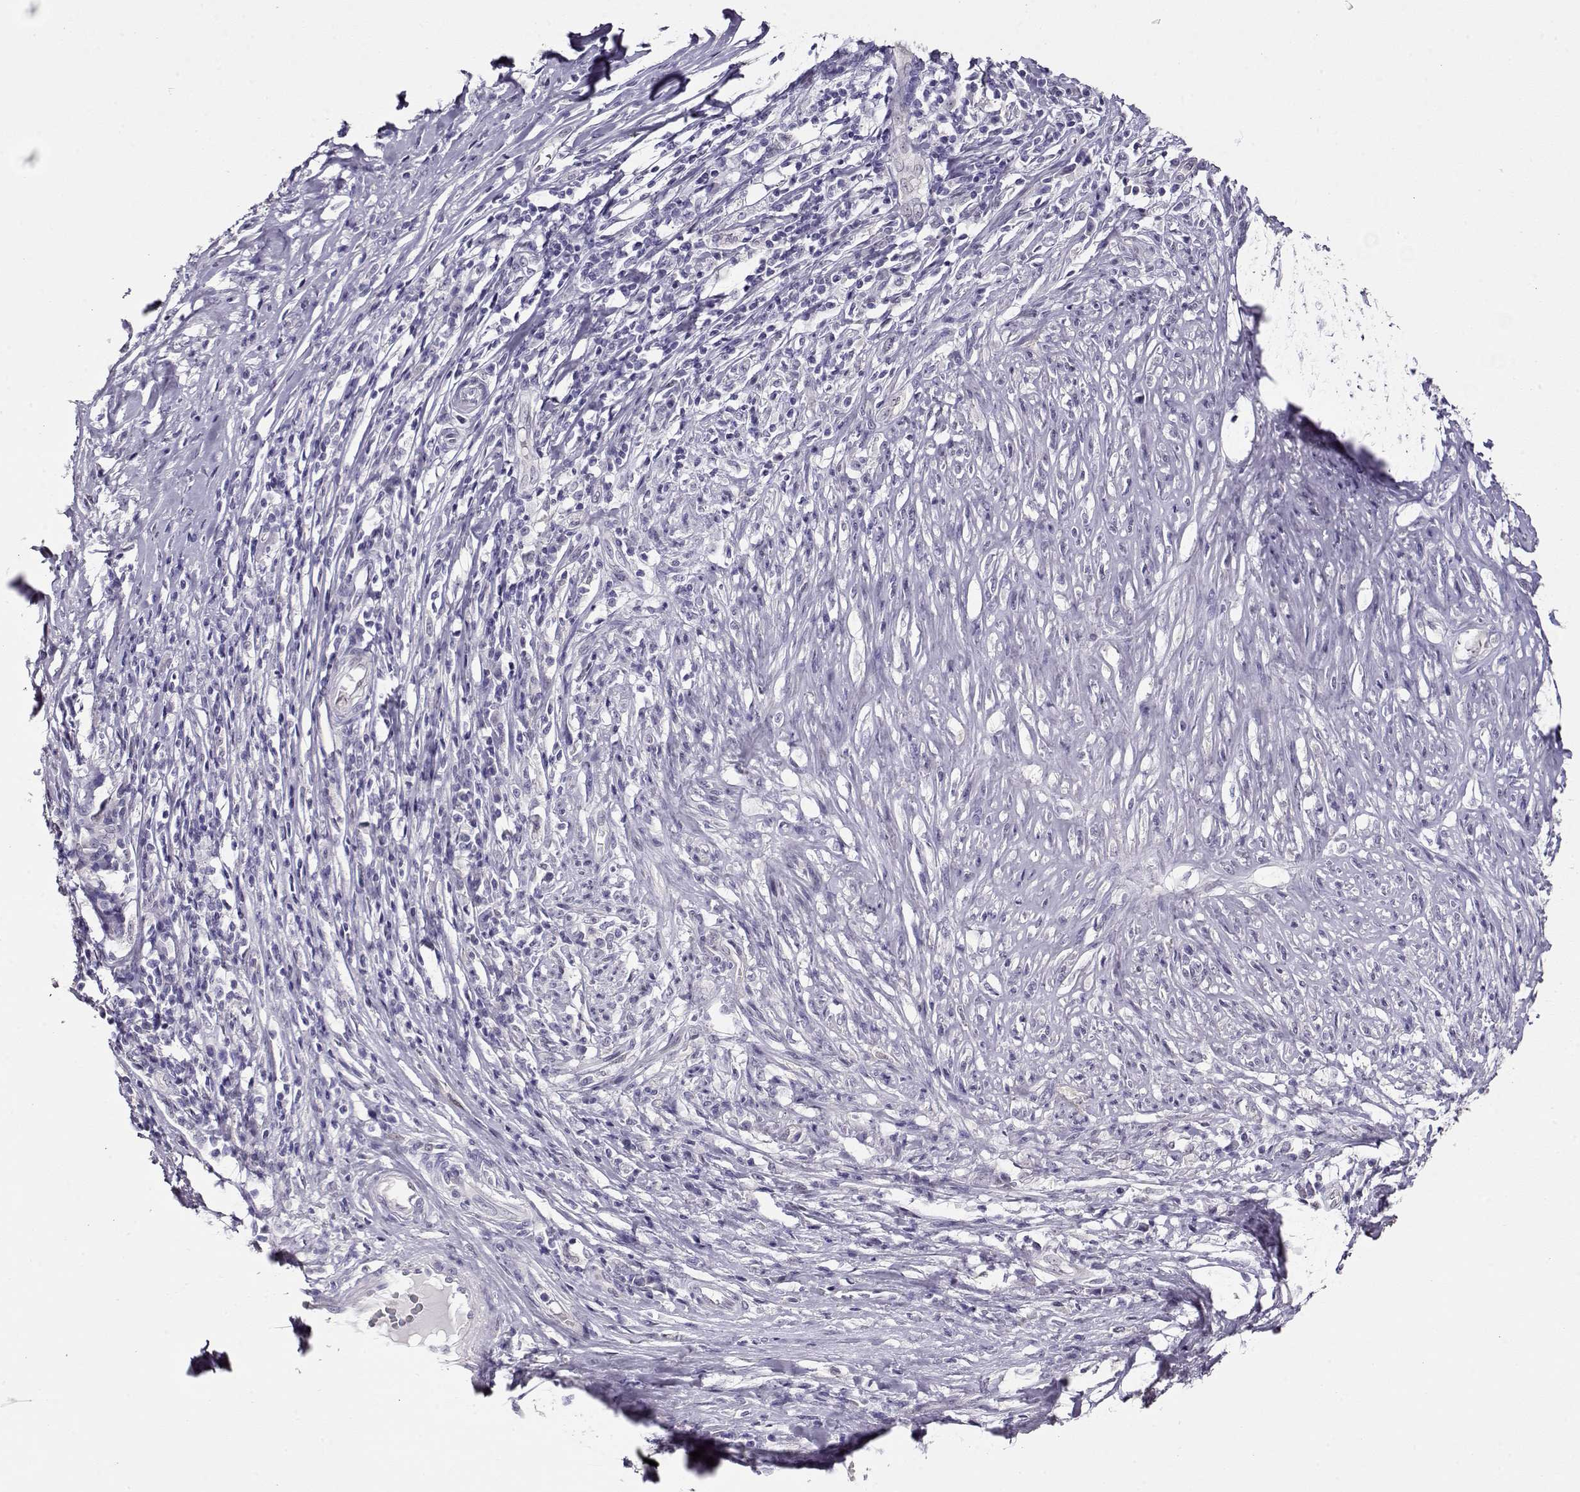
{"staining": {"intensity": "negative", "quantity": "none", "location": "none"}, "tissue": "melanoma", "cell_type": "Tumor cells", "image_type": "cancer", "snomed": [{"axis": "morphology", "description": "Malignant melanoma, NOS"}, {"axis": "topography", "description": "Skin"}], "caption": "Photomicrograph shows no protein expression in tumor cells of malignant melanoma tissue.", "gene": "CCR8", "patient": {"sex": "female", "age": 91}}